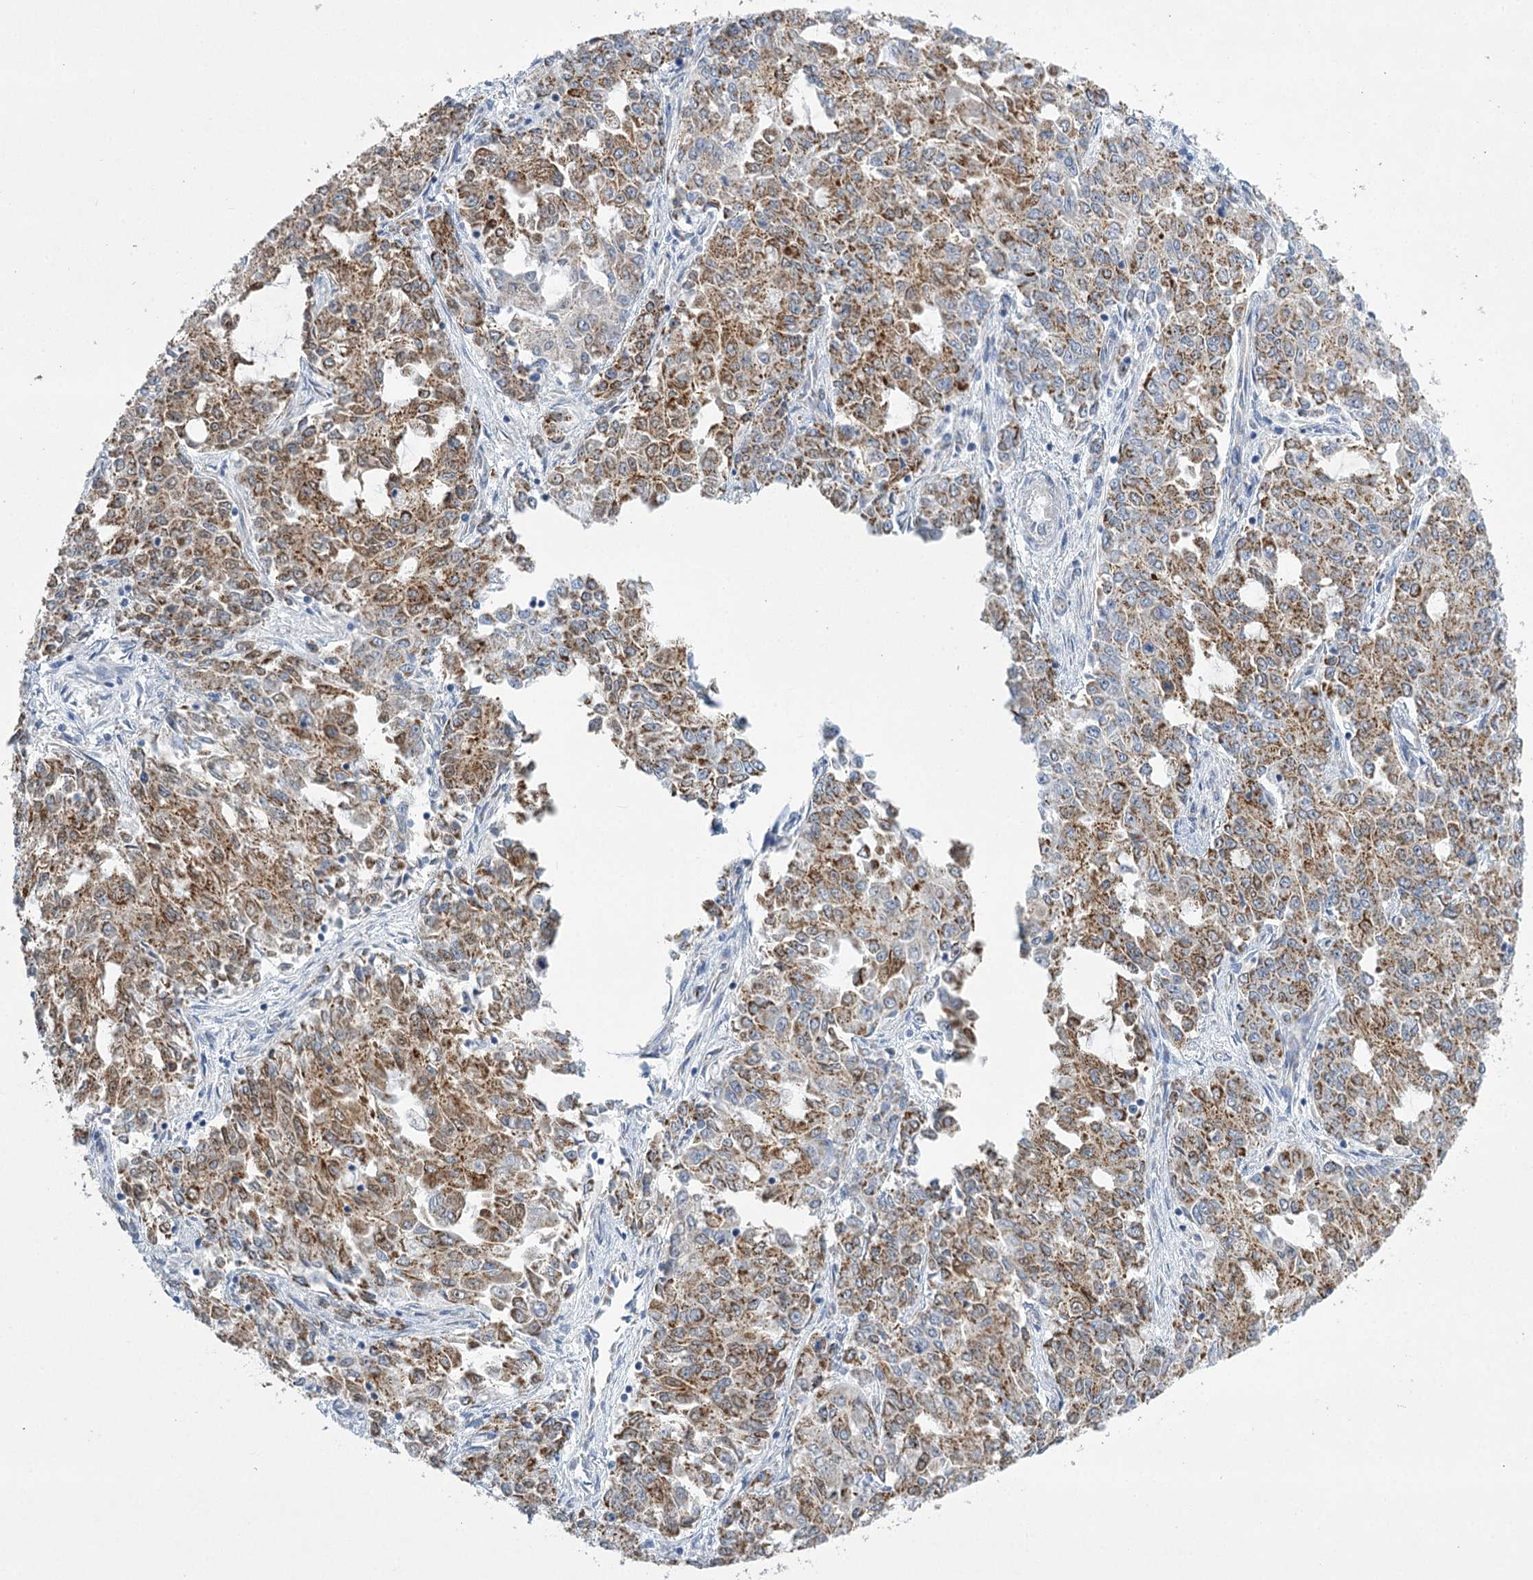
{"staining": {"intensity": "moderate", "quantity": ">75%", "location": "cytoplasmic/membranous"}, "tissue": "endometrial cancer", "cell_type": "Tumor cells", "image_type": "cancer", "snomed": [{"axis": "morphology", "description": "Adenocarcinoma, NOS"}, {"axis": "topography", "description": "Endometrium"}], "caption": "The histopathology image displays immunohistochemical staining of endometrial cancer (adenocarcinoma). There is moderate cytoplasmic/membranous expression is appreciated in approximately >75% of tumor cells. (Brightfield microscopy of DAB IHC at high magnification).", "gene": "DHTKD1", "patient": {"sex": "female", "age": 50}}